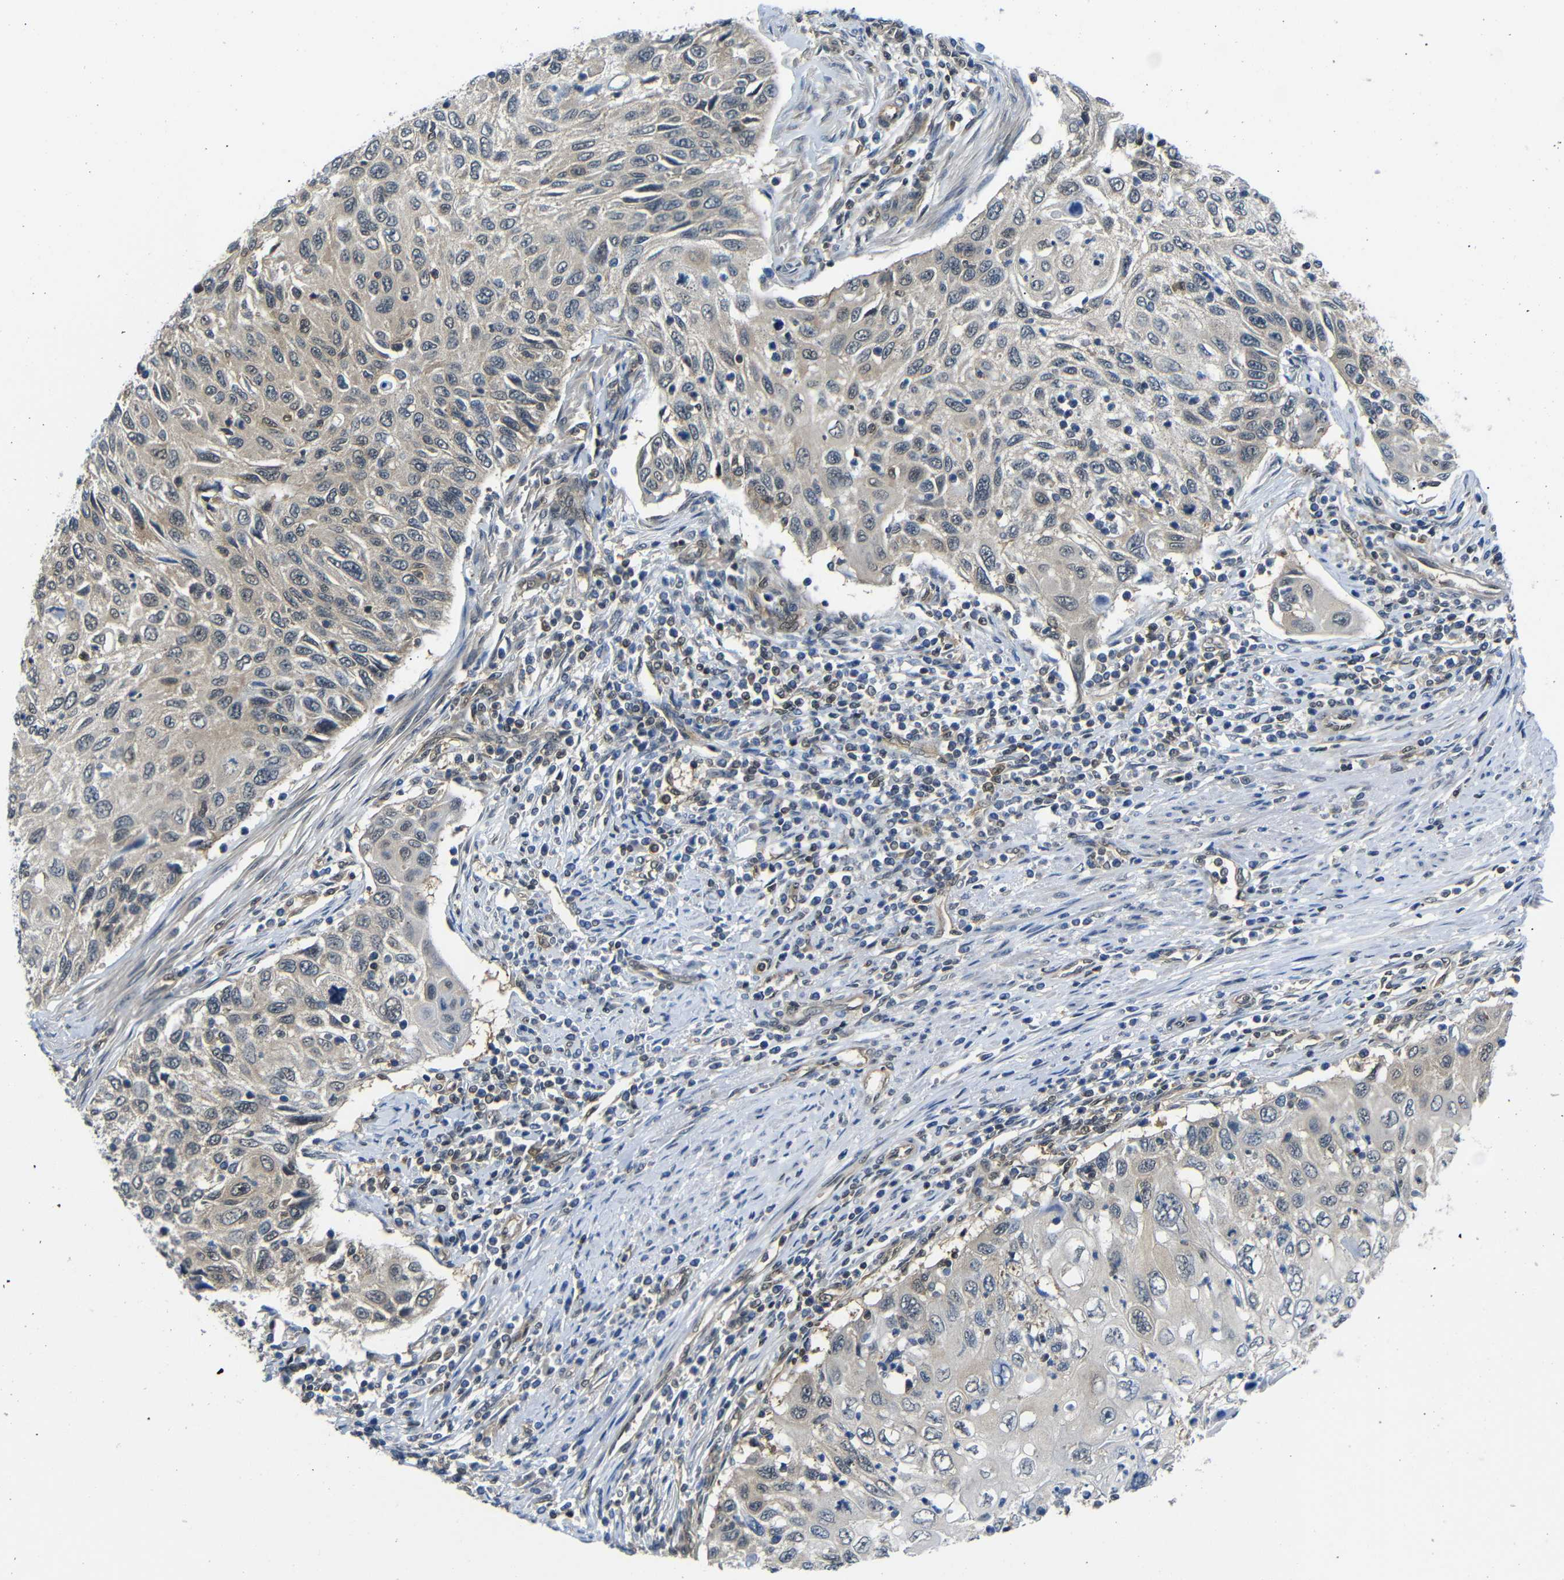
{"staining": {"intensity": "weak", "quantity": ">75%", "location": "cytoplasmic/membranous"}, "tissue": "cervical cancer", "cell_type": "Tumor cells", "image_type": "cancer", "snomed": [{"axis": "morphology", "description": "Squamous cell carcinoma, NOS"}, {"axis": "topography", "description": "Cervix"}], "caption": "IHC photomicrograph of neoplastic tissue: cervical cancer (squamous cell carcinoma) stained using immunohistochemistry reveals low levels of weak protein expression localized specifically in the cytoplasmic/membranous of tumor cells, appearing as a cytoplasmic/membranous brown color.", "gene": "UBXN1", "patient": {"sex": "female", "age": 70}}